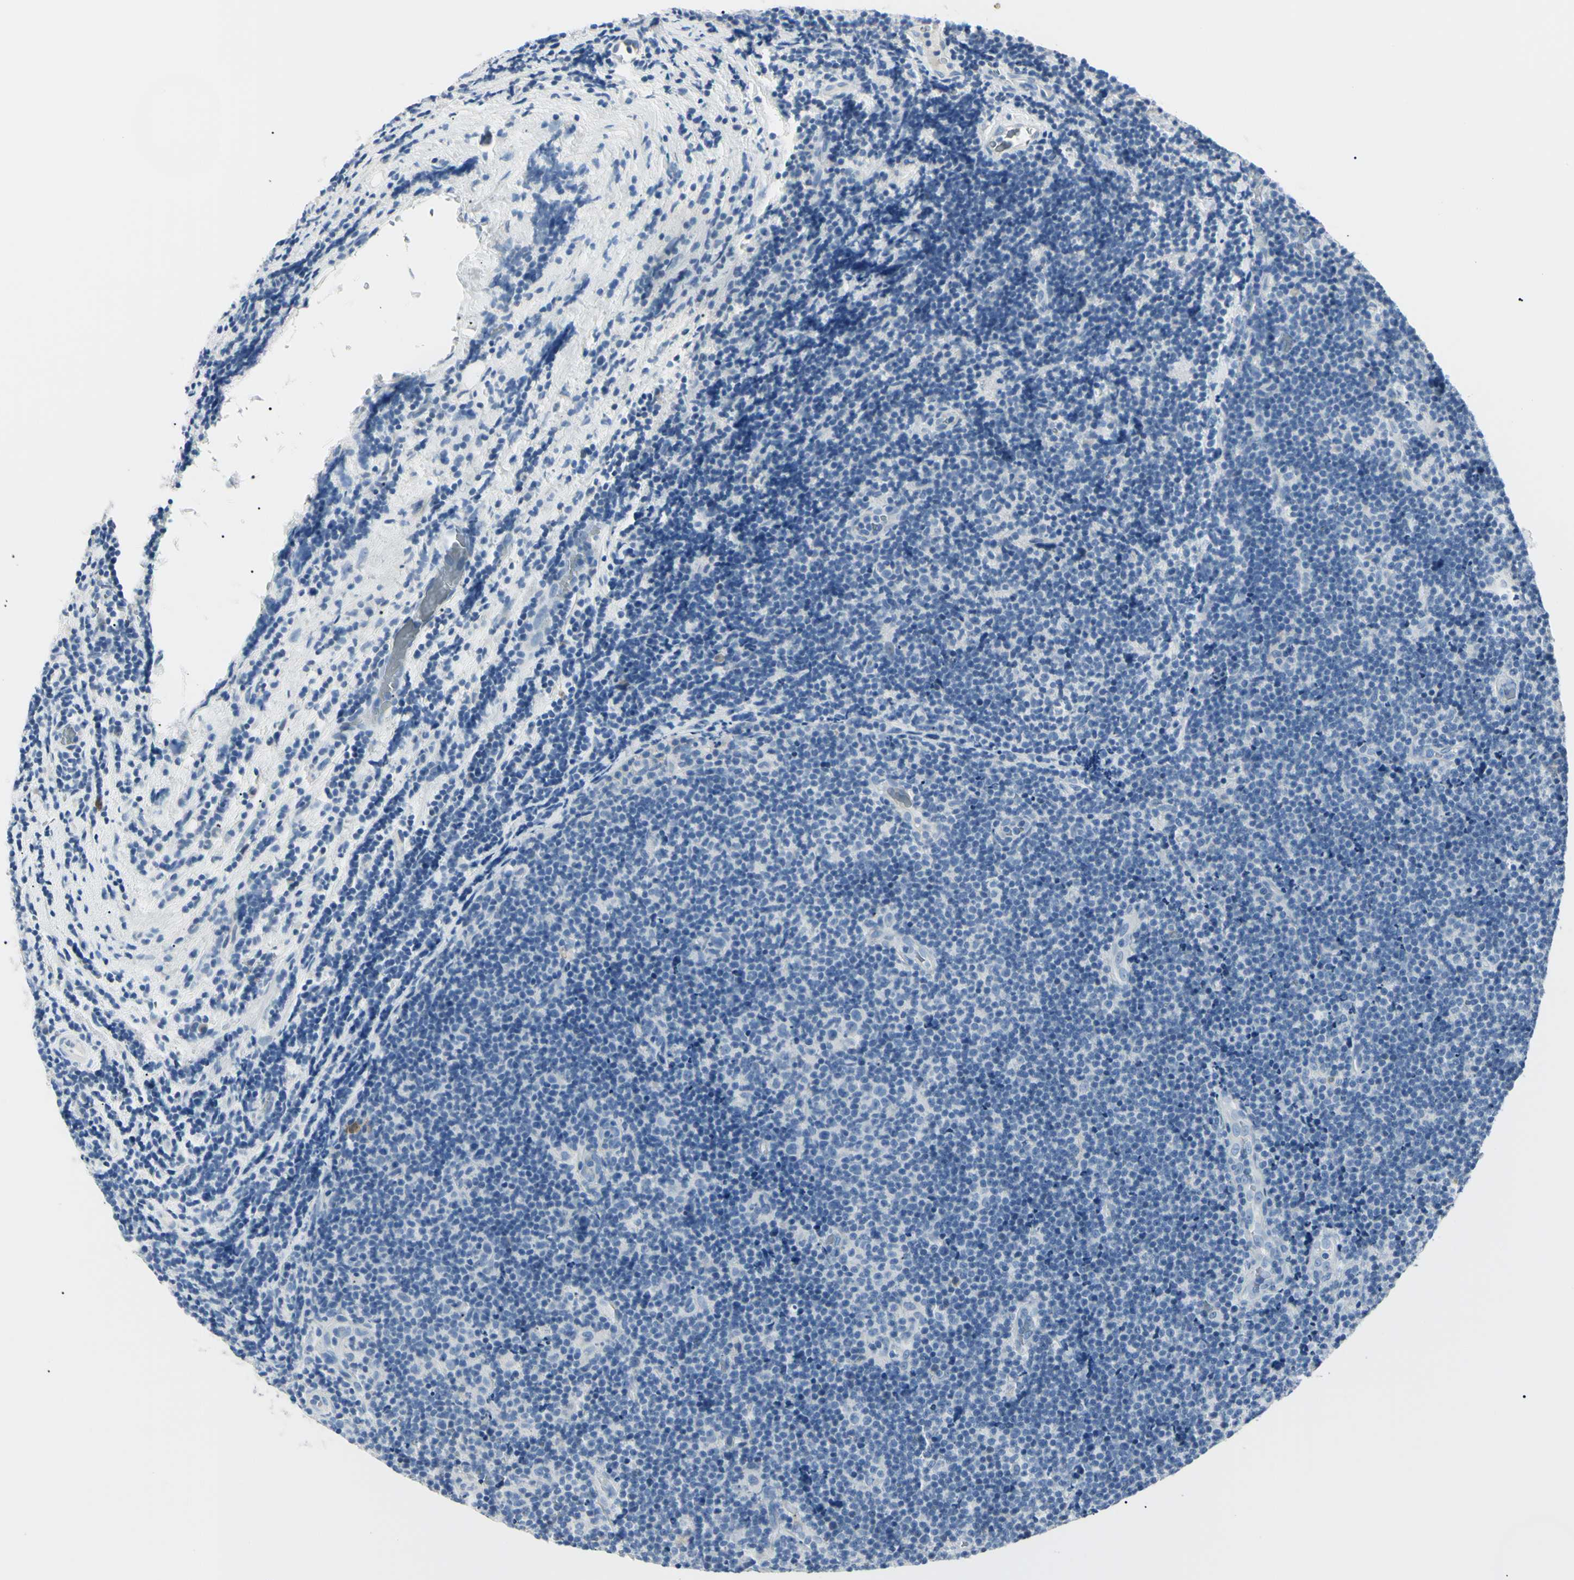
{"staining": {"intensity": "negative", "quantity": "none", "location": "none"}, "tissue": "lymphoma", "cell_type": "Tumor cells", "image_type": "cancer", "snomed": [{"axis": "morphology", "description": "Malignant lymphoma, non-Hodgkin's type, Low grade"}, {"axis": "topography", "description": "Lymph node"}], "caption": "The photomicrograph demonstrates no significant positivity in tumor cells of lymphoma.", "gene": "CA2", "patient": {"sex": "male", "age": 83}}